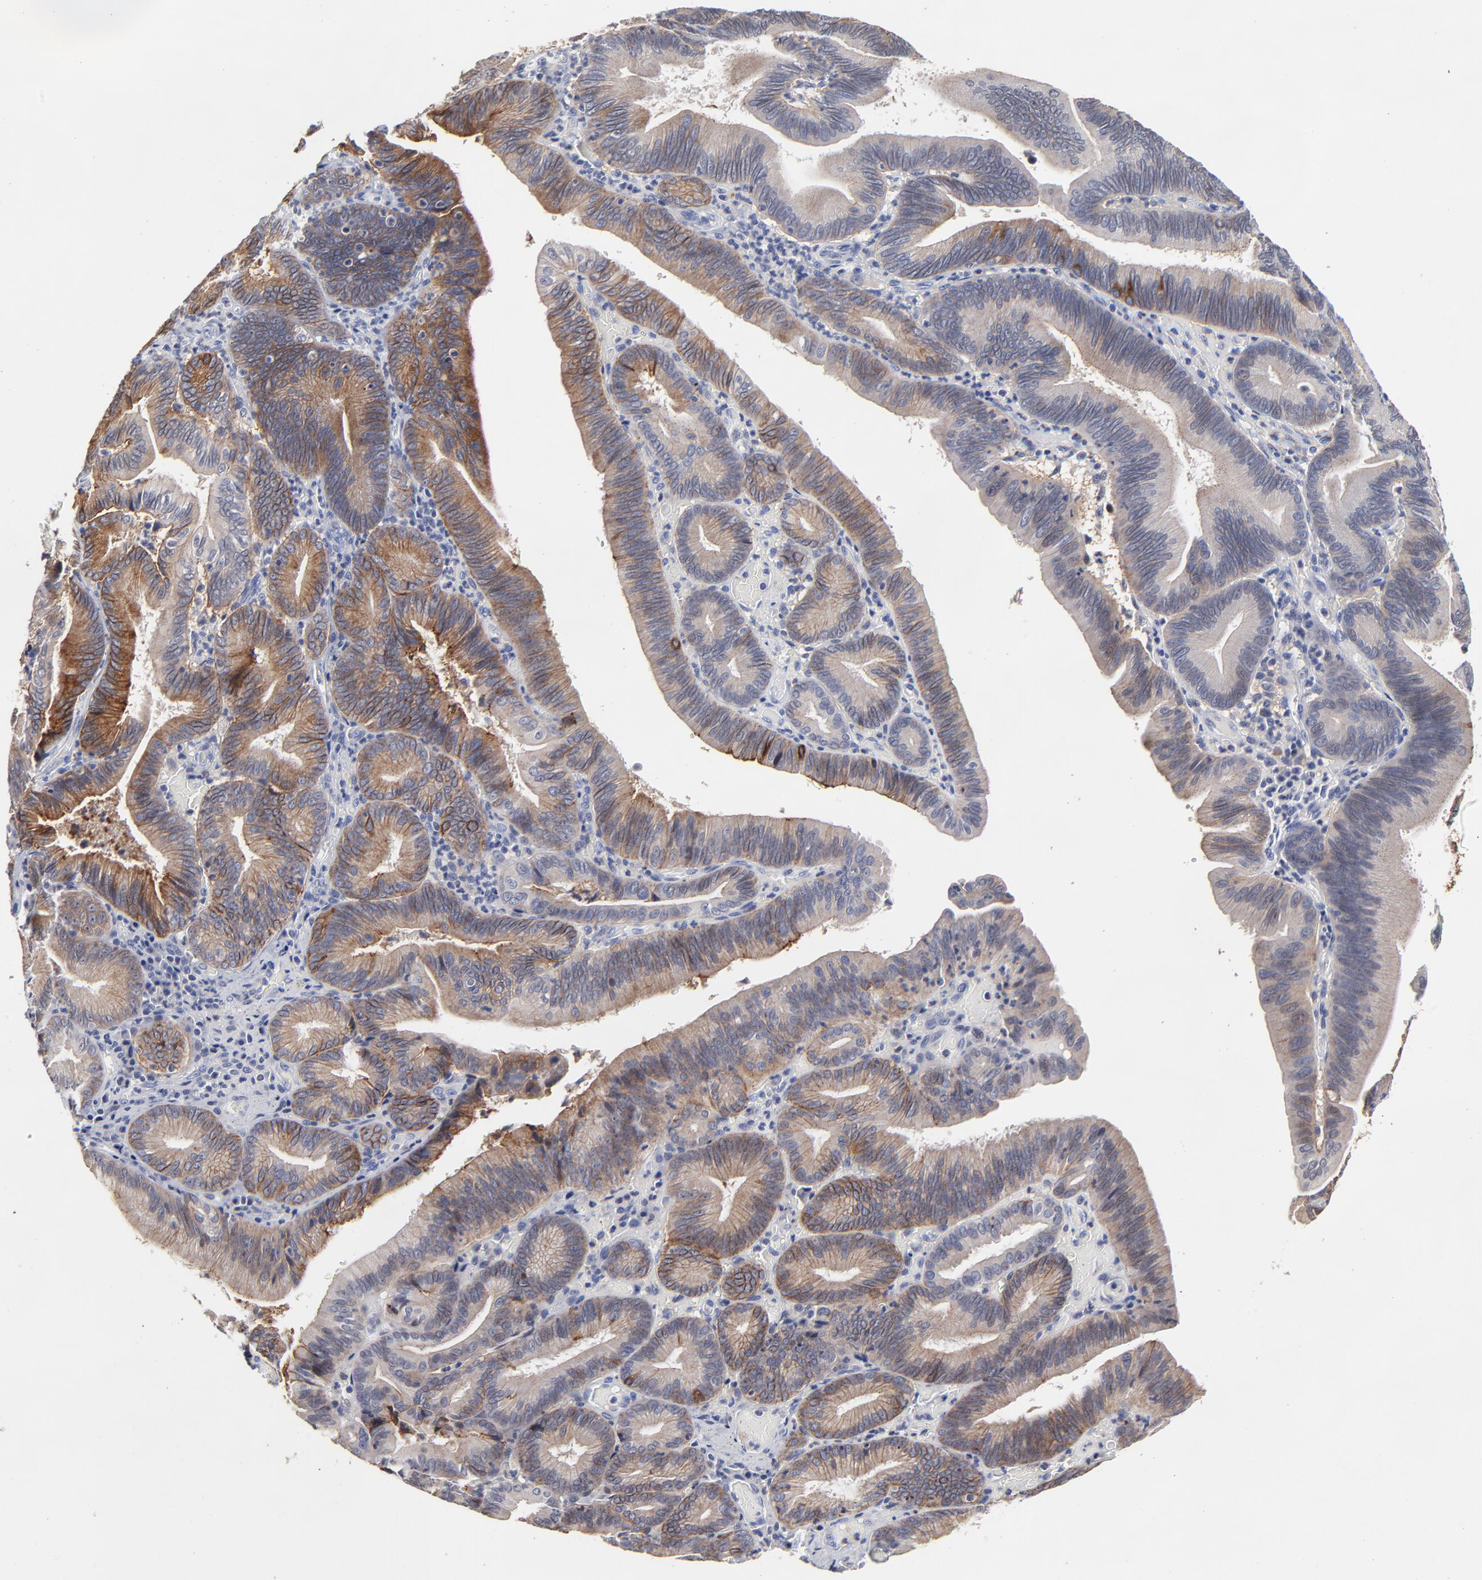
{"staining": {"intensity": "weak", "quantity": "<25%", "location": "cytoplasmic/membranous"}, "tissue": "pancreatic cancer", "cell_type": "Tumor cells", "image_type": "cancer", "snomed": [{"axis": "morphology", "description": "Adenocarcinoma, NOS"}, {"axis": "topography", "description": "Pancreas"}], "caption": "A high-resolution photomicrograph shows immunohistochemistry staining of adenocarcinoma (pancreatic), which displays no significant positivity in tumor cells.", "gene": "CXADR", "patient": {"sex": "male", "age": 82}}